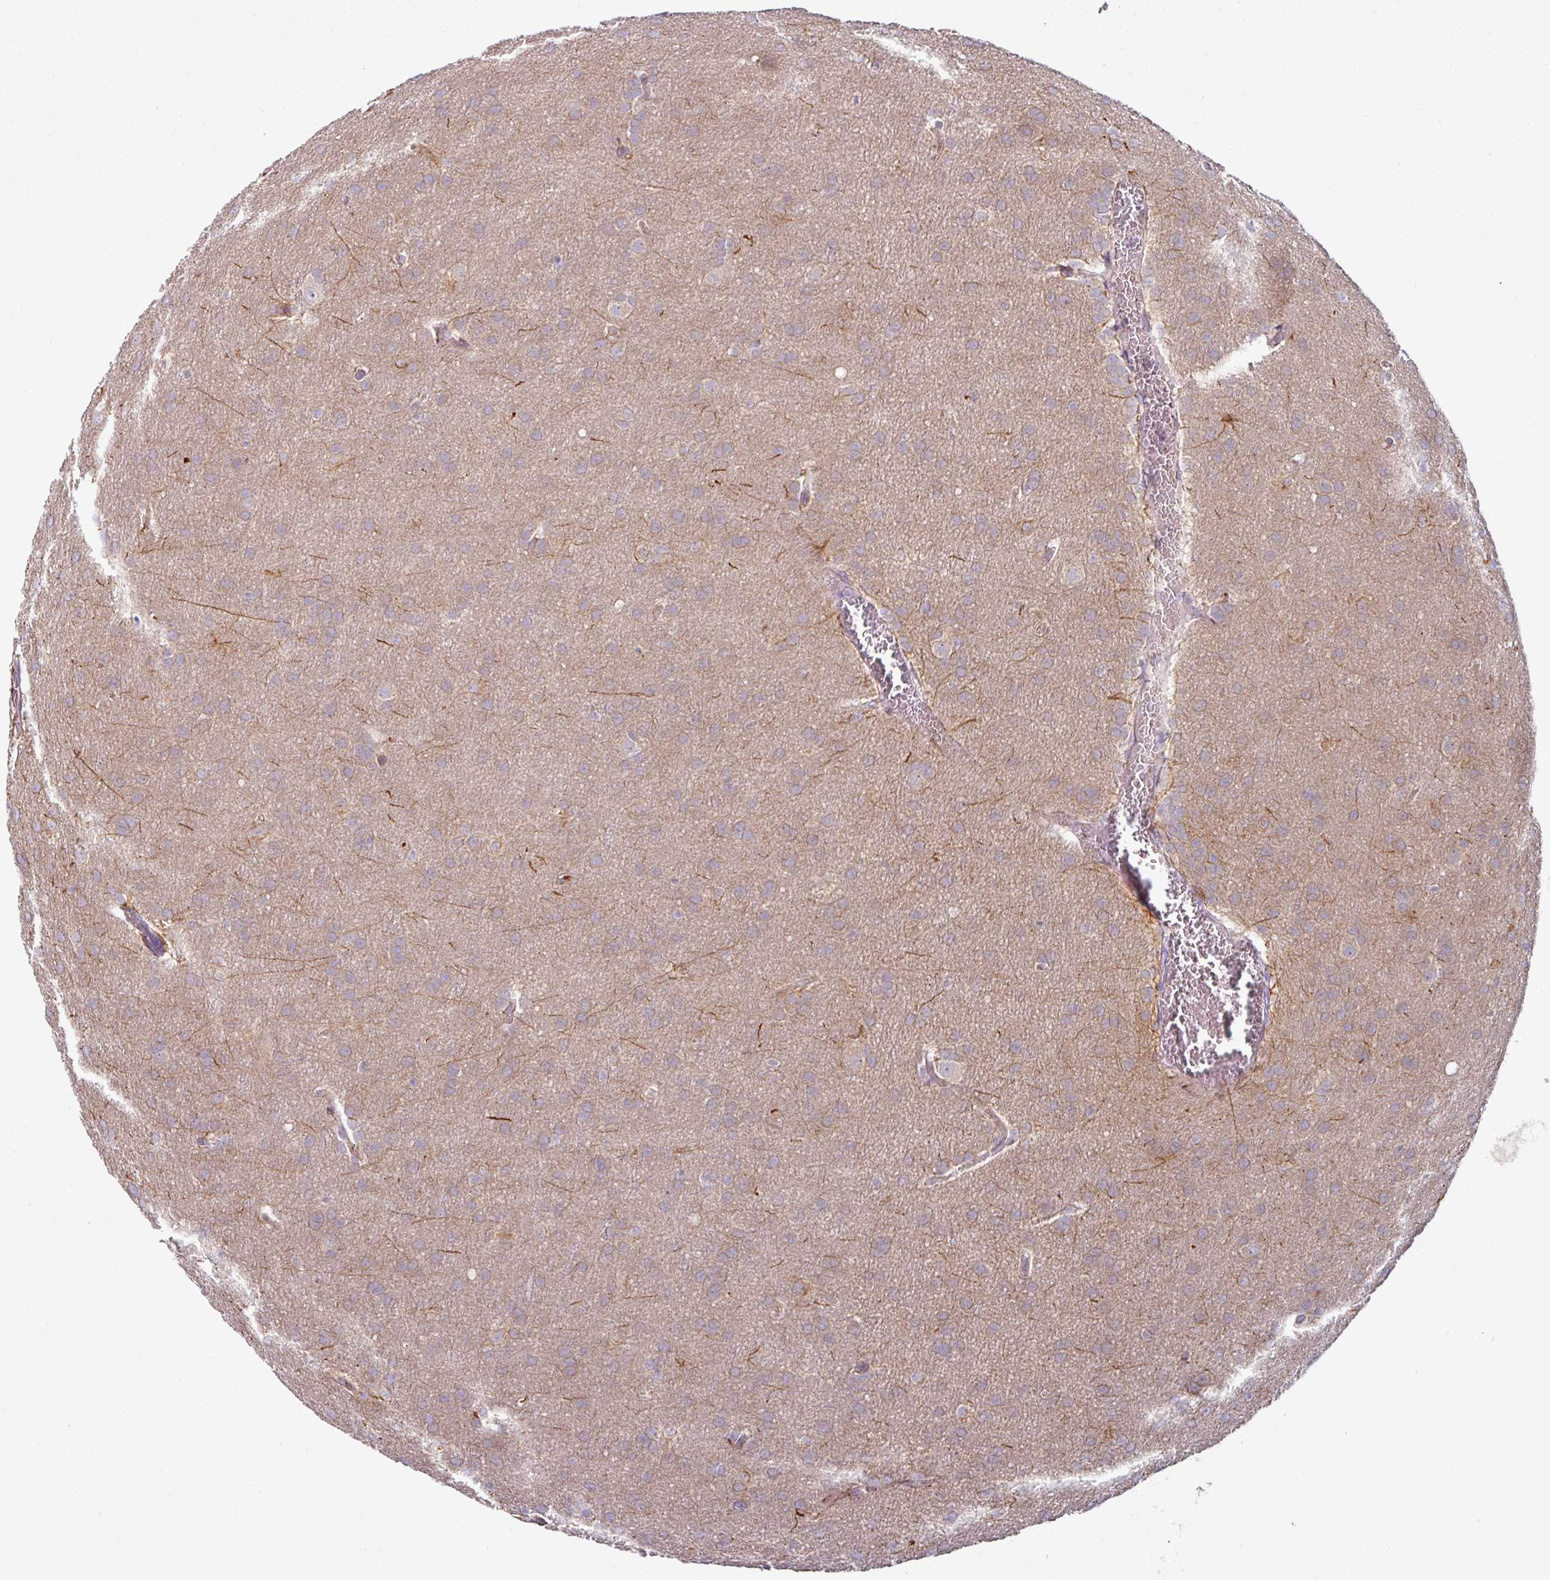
{"staining": {"intensity": "weak", "quantity": "<25%", "location": "cytoplasmic/membranous"}, "tissue": "glioma", "cell_type": "Tumor cells", "image_type": "cancer", "snomed": [{"axis": "morphology", "description": "Glioma, malignant, Low grade"}, {"axis": "topography", "description": "Brain"}], "caption": "Tumor cells show no significant staining in malignant low-grade glioma.", "gene": "MTMR14", "patient": {"sex": "female", "age": 32}}